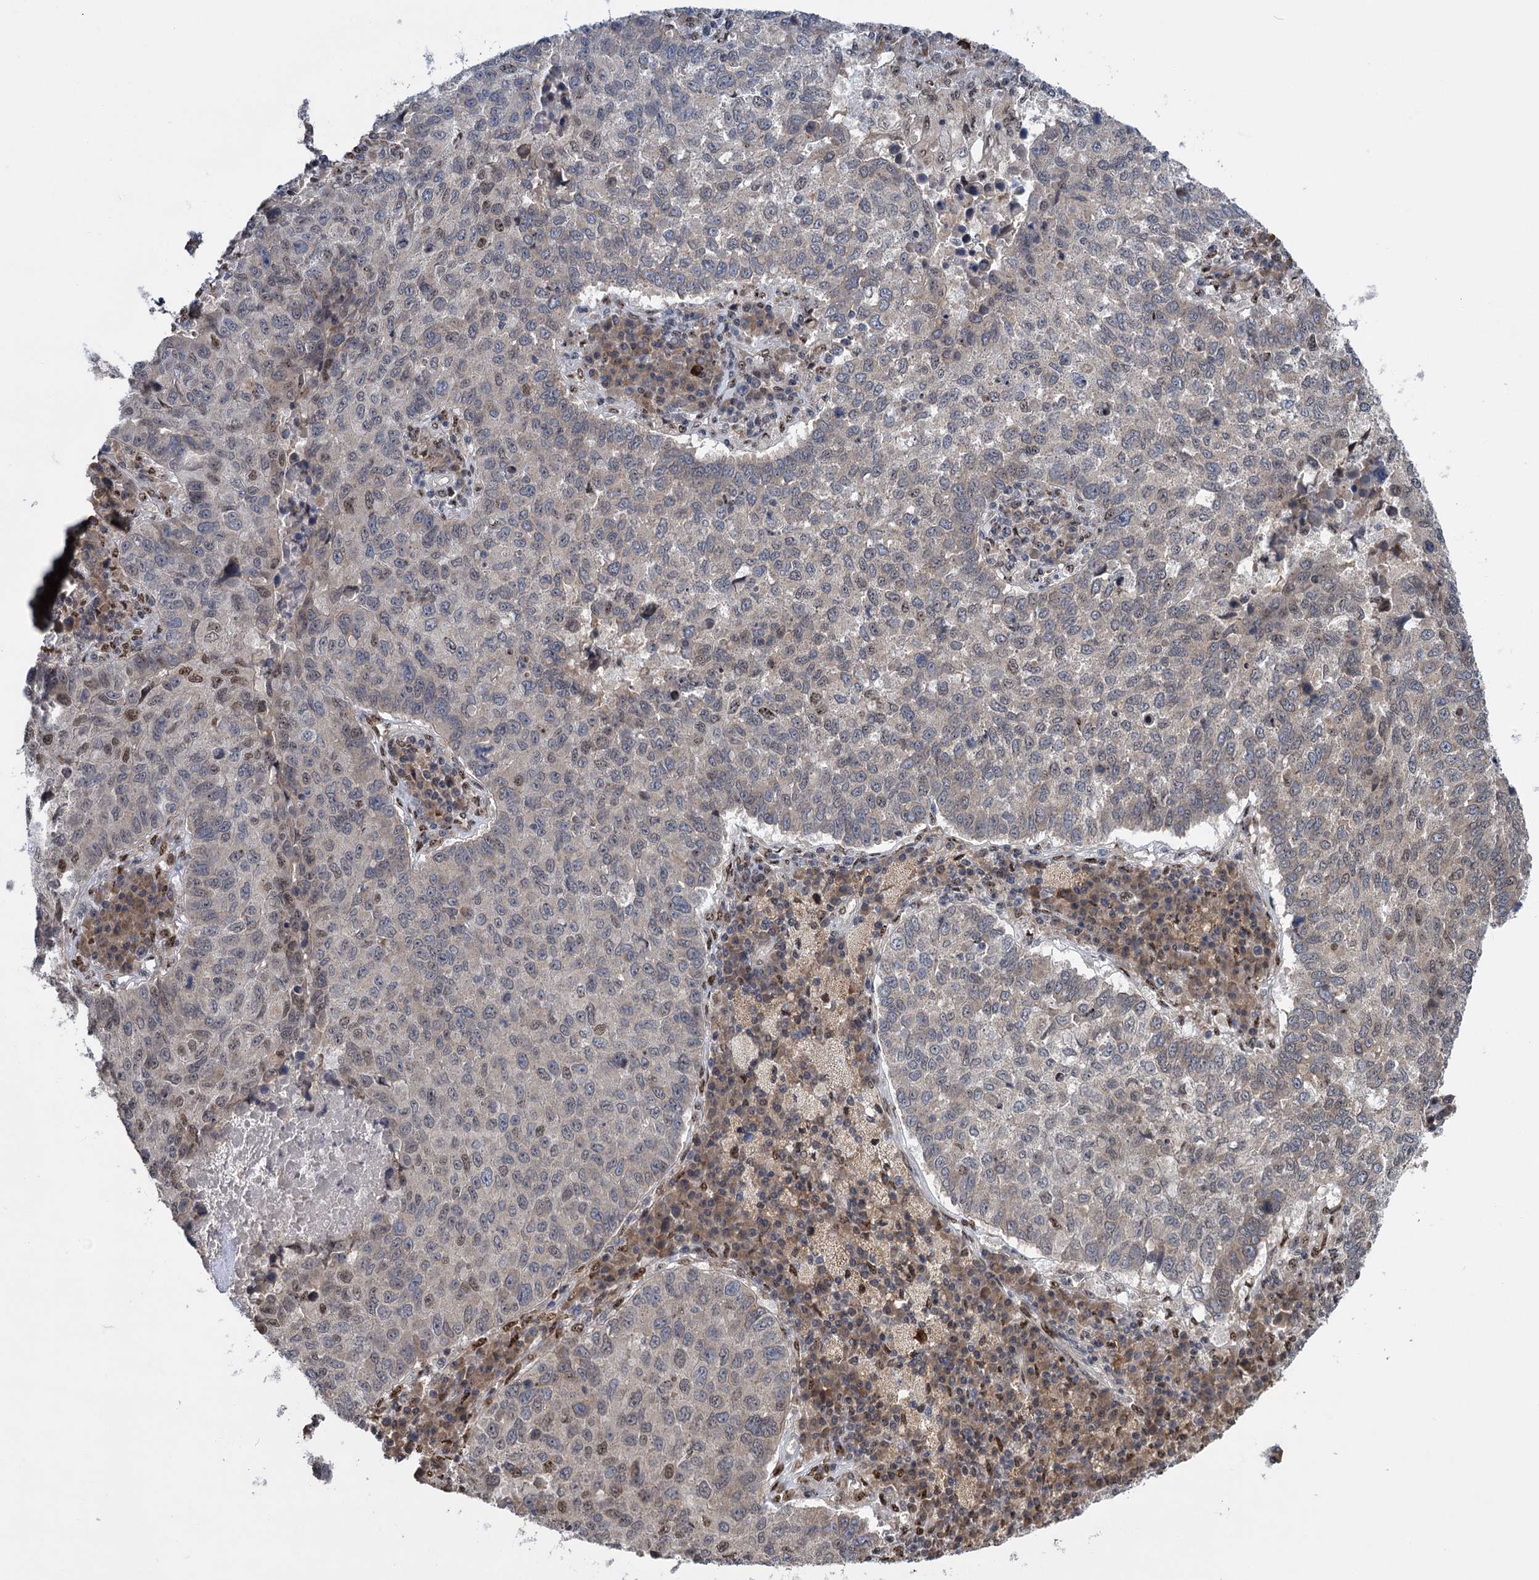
{"staining": {"intensity": "weak", "quantity": "<25%", "location": "nuclear"}, "tissue": "lung cancer", "cell_type": "Tumor cells", "image_type": "cancer", "snomed": [{"axis": "morphology", "description": "Squamous cell carcinoma, NOS"}, {"axis": "topography", "description": "Lung"}], "caption": "This is an immunohistochemistry image of human lung squamous cell carcinoma. There is no expression in tumor cells.", "gene": "MESD", "patient": {"sex": "male", "age": 73}}